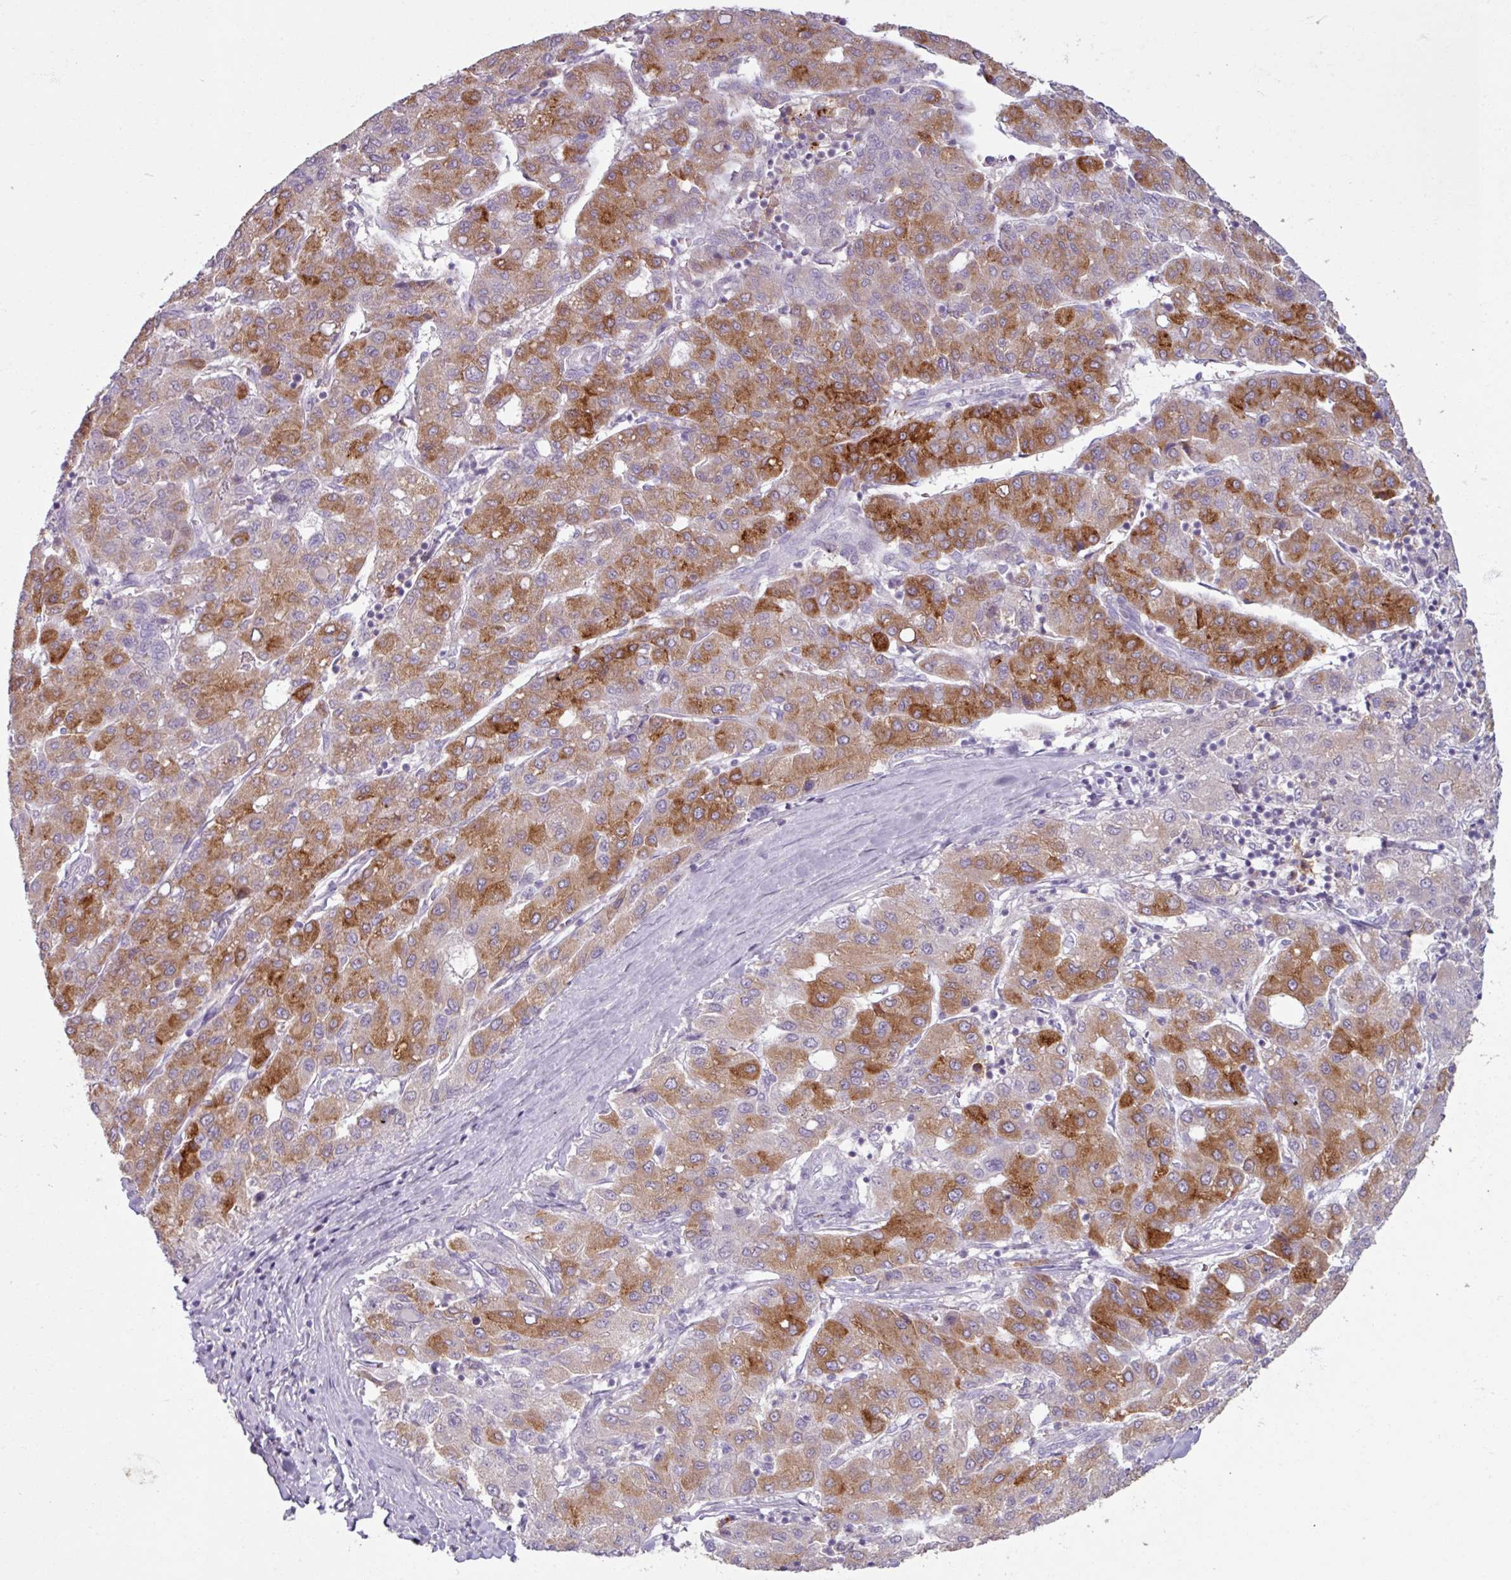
{"staining": {"intensity": "strong", "quantity": "25%-75%", "location": "cytoplasmic/membranous"}, "tissue": "liver cancer", "cell_type": "Tumor cells", "image_type": "cancer", "snomed": [{"axis": "morphology", "description": "Carcinoma, Hepatocellular, NOS"}, {"axis": "topography", "description": "Liver"}], "caption": "The image exhibits staining of hepatocellular carcinoma (liver), revealing strong cytoplasmic/membranous protein staining (brown color) within tumor cells.", "gene": "SLC27A5", "patient": {"sex": "male", "age": 65}}